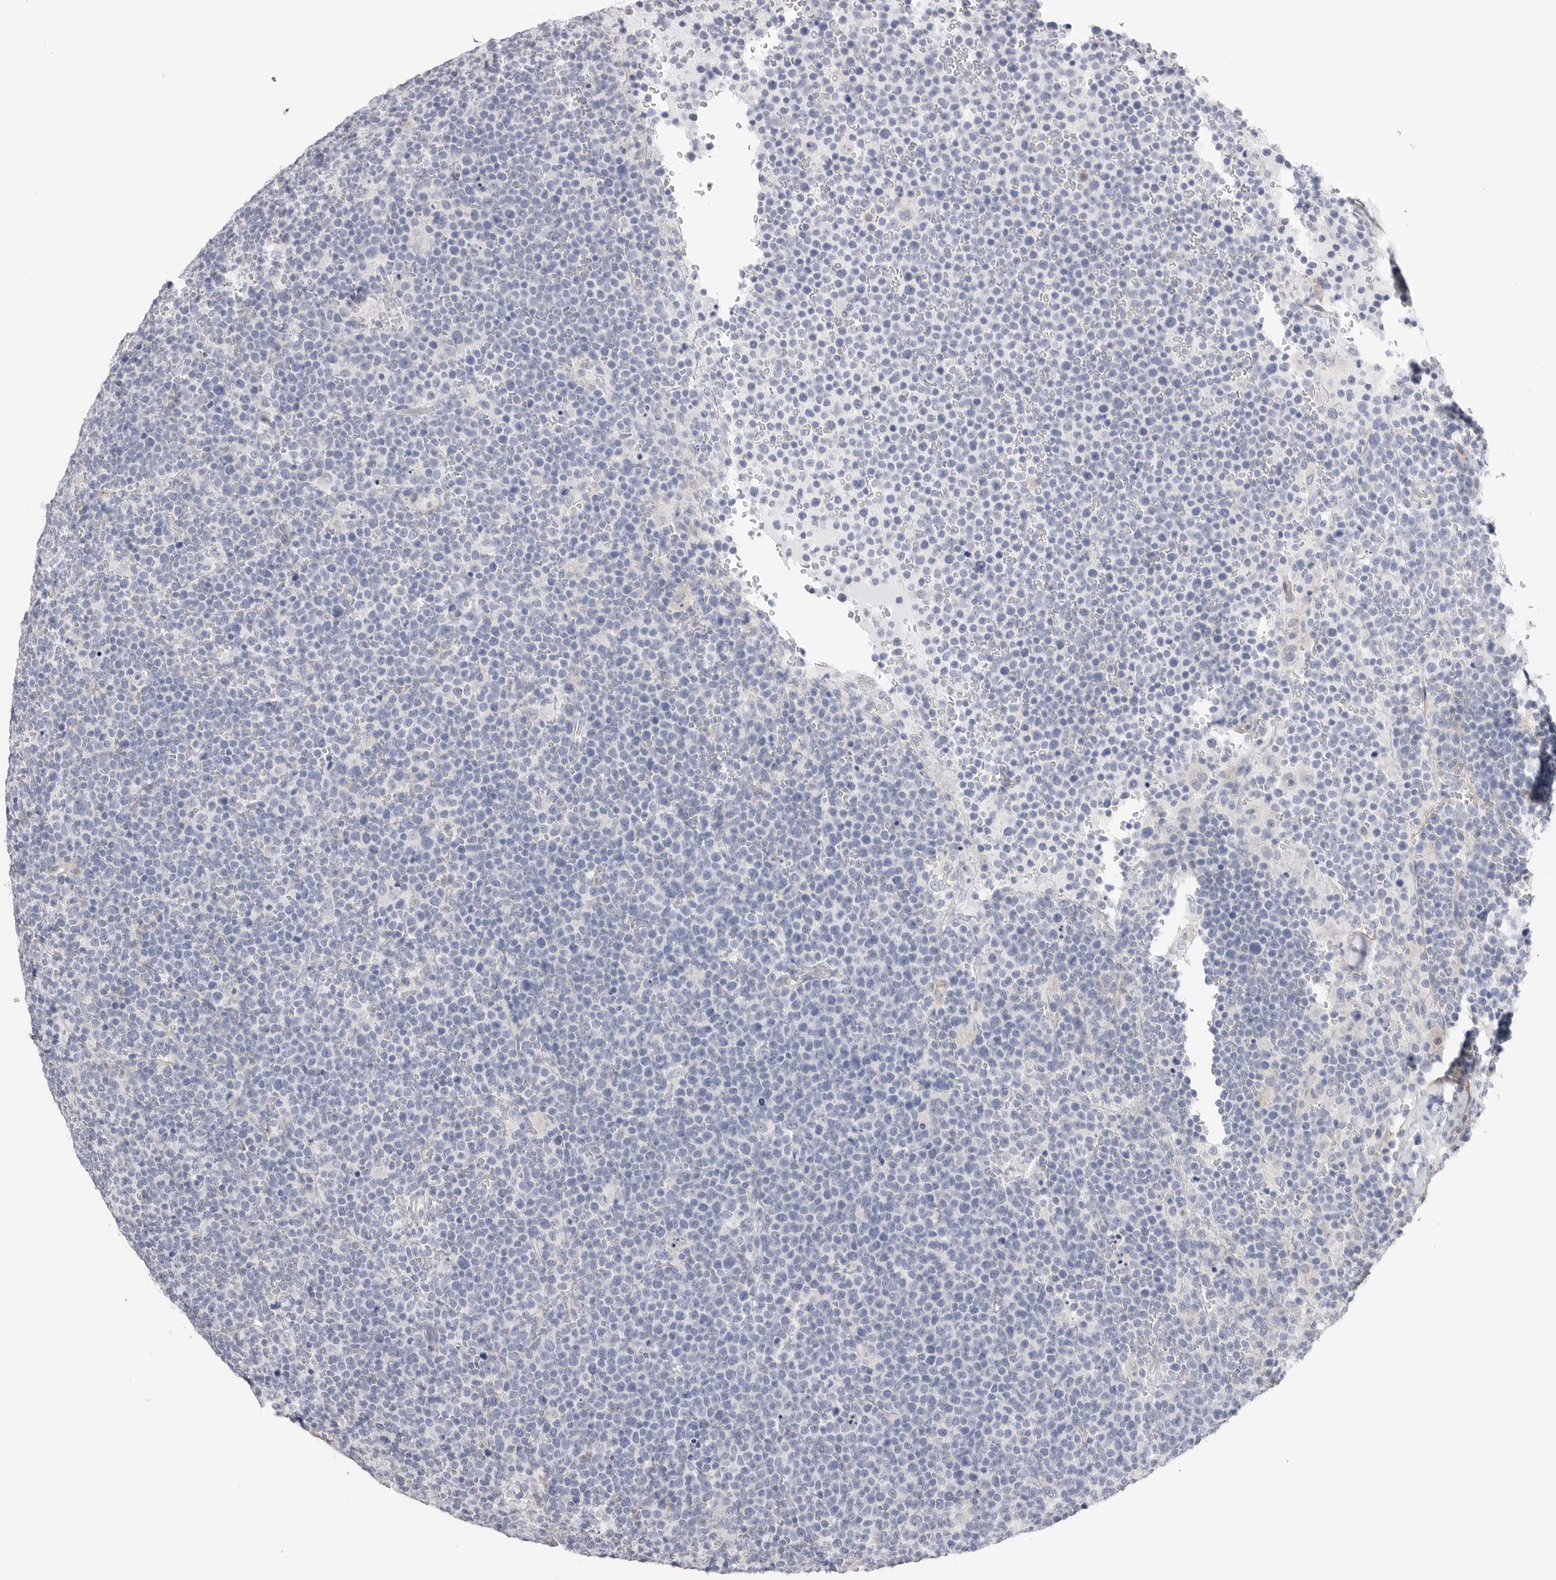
{"staining": {"intensity": "negative", "quantity": "none", "location": "none"}, "tissue": "lymphoma", "cell_type": "Tumor cells", "image_type": "cancer", "snomed": [{"axis": "morphology", "description": "Malignant lymphoma, non-Hodgkin's type, High grade"}, {"axis": "topography", "description": "Lymph node"}], "caption": "High magnification brightfield microscopy of lymphoma stained with DAB (brown) and counterstained with hematoxylin (blue): tumor cells show no significant expression. (DAB (3,3'-diaminobenzidine) immunohistochemistry with hematoxylin counter stain).", "gene": "AKAP12", "patient": {"sex": "male", "age": 61}}